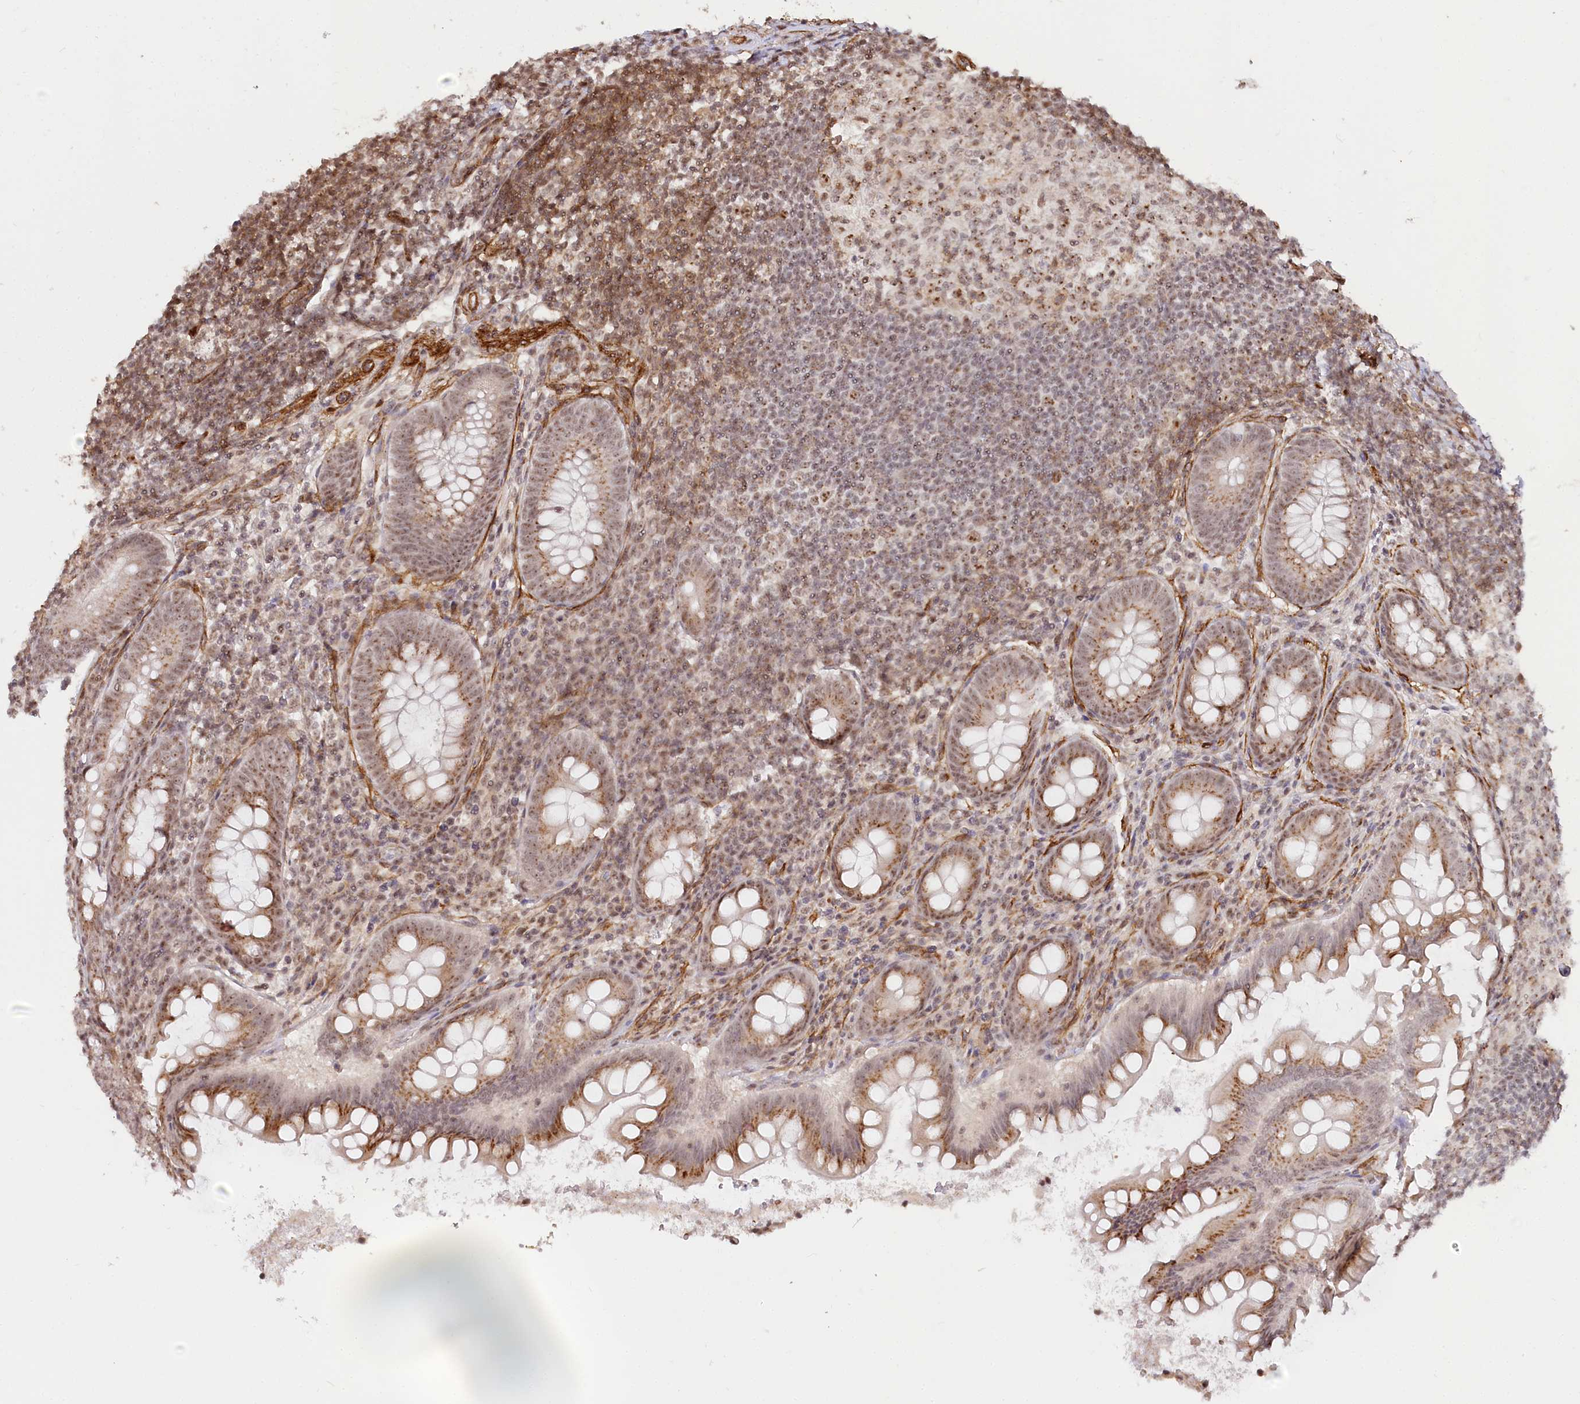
{"staining": {"intensity": "moderate", "quantity": "25%-75%", "location": "cytoplasmic/membranous,nuclear"}, "tissue": "appendix", "cell_type": "Glandular cells", "image_type": "normal", "snomed": [{"axis": "morphology", "description": "Normal tissue, NOS"}, {"axis": "topography", "description": "Appendix"}], "caption": "Immunohistochemical staining of unremarkable appendix demonstrates moderate cytoplasmic/membranous,nuclear protein staining in about 25%-75% of glandular cells. The staining is performed using DAB (3,3'-diaminobenzidine) brown chromogen to label protein expression. The nuclei are counter-stained blue using hematoxylin.", "gene": "GNL3L", "patient": {"sex": "female", "age": 33}}